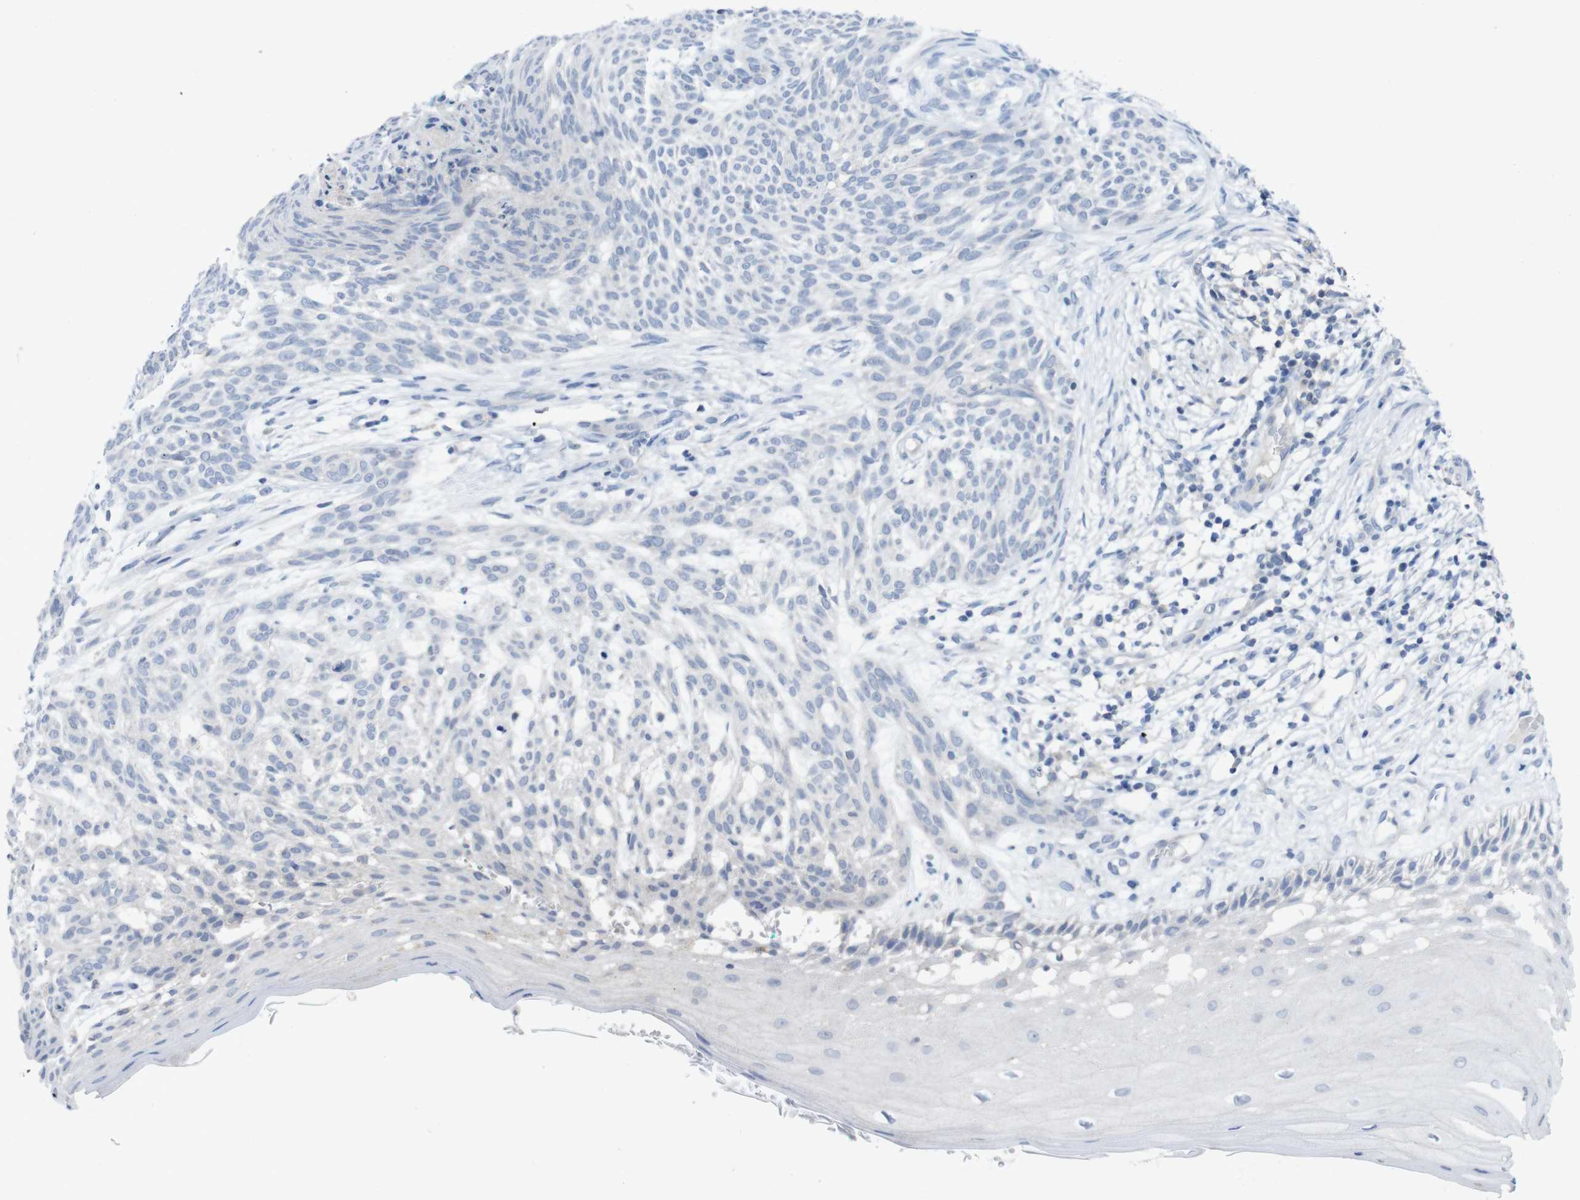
{"staining": {"intensity": "negative", "quantity": "none", "location": "none"}, "tissue": "skin cancer", "cell_type": "Tumor cells", "image_type": "cancer", "snomed": [{"axis": "morphology", "description": "Basal cell carcinoma"}, {"axis": "topography", "description": "Skin"}], "caption": "The IHC micrograph has no significant positivity in tumor cells of skin cancer (basal cell carcinoma) tissue.", "gene": "SLAMF7", "patient": {"sex": "female", "age": 59}}